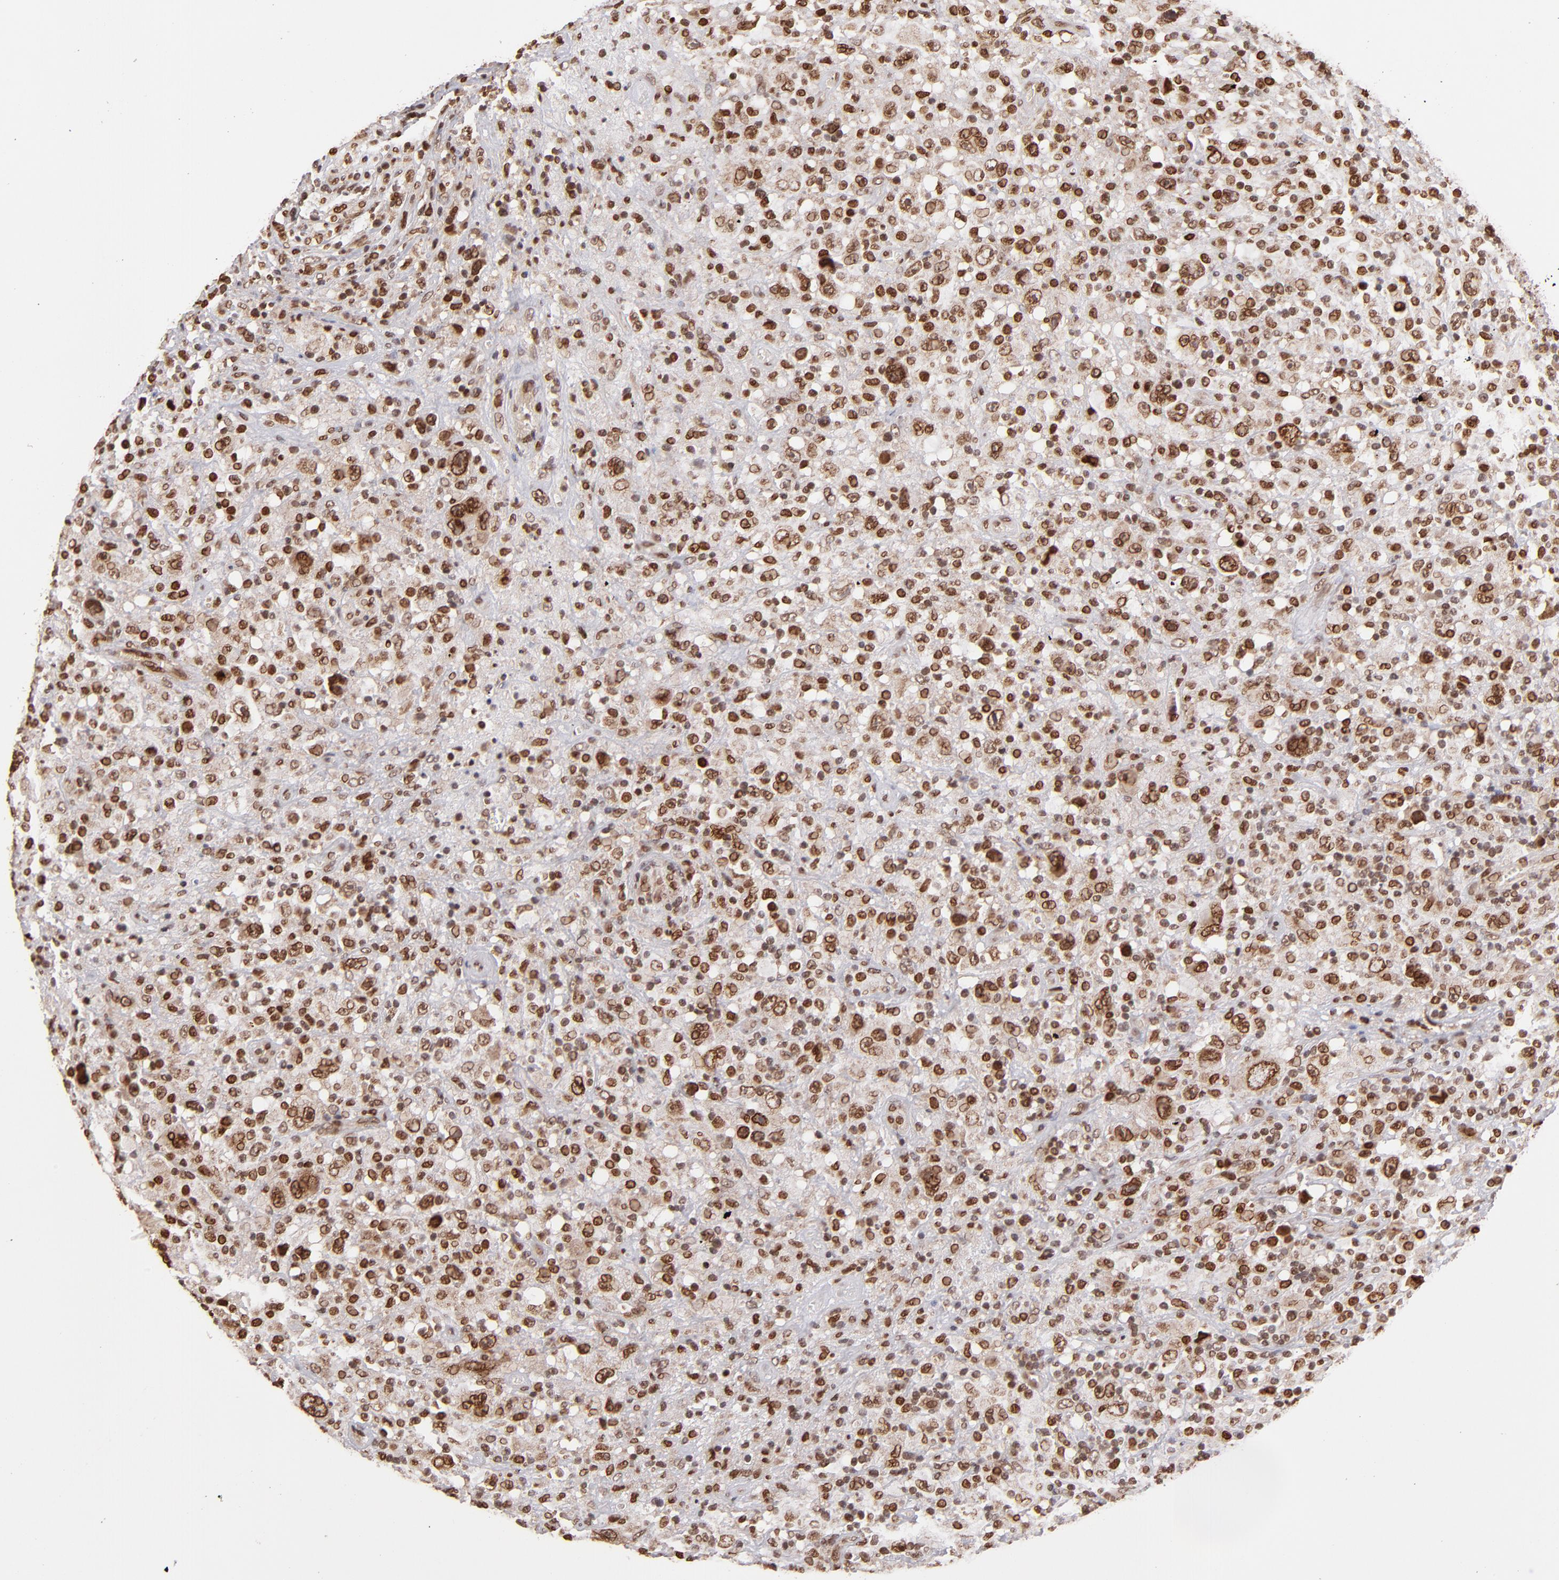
{"staining": {"intensity": "moderate", "quantity": ">75%", "location": "cytoplasmic/membranous,nuclear"}, "tissue": "lymphoma", "cell_type": "Tumor cells", "image_type": "cancer", "snomed": [{"axis": "morphology", "description": "Hodgkin's disease, NOS"}, {"axis": "topography", "description": "Lymph node"}], "caption": "Human lymphoma stained for a protein (brown) displays moderate cytoplasmic/membranous and nuclear positive expression in approximately >75% of tumor cells.", "gene": "TOP1MT", "patient": {"sex": "male", "age": 46}}